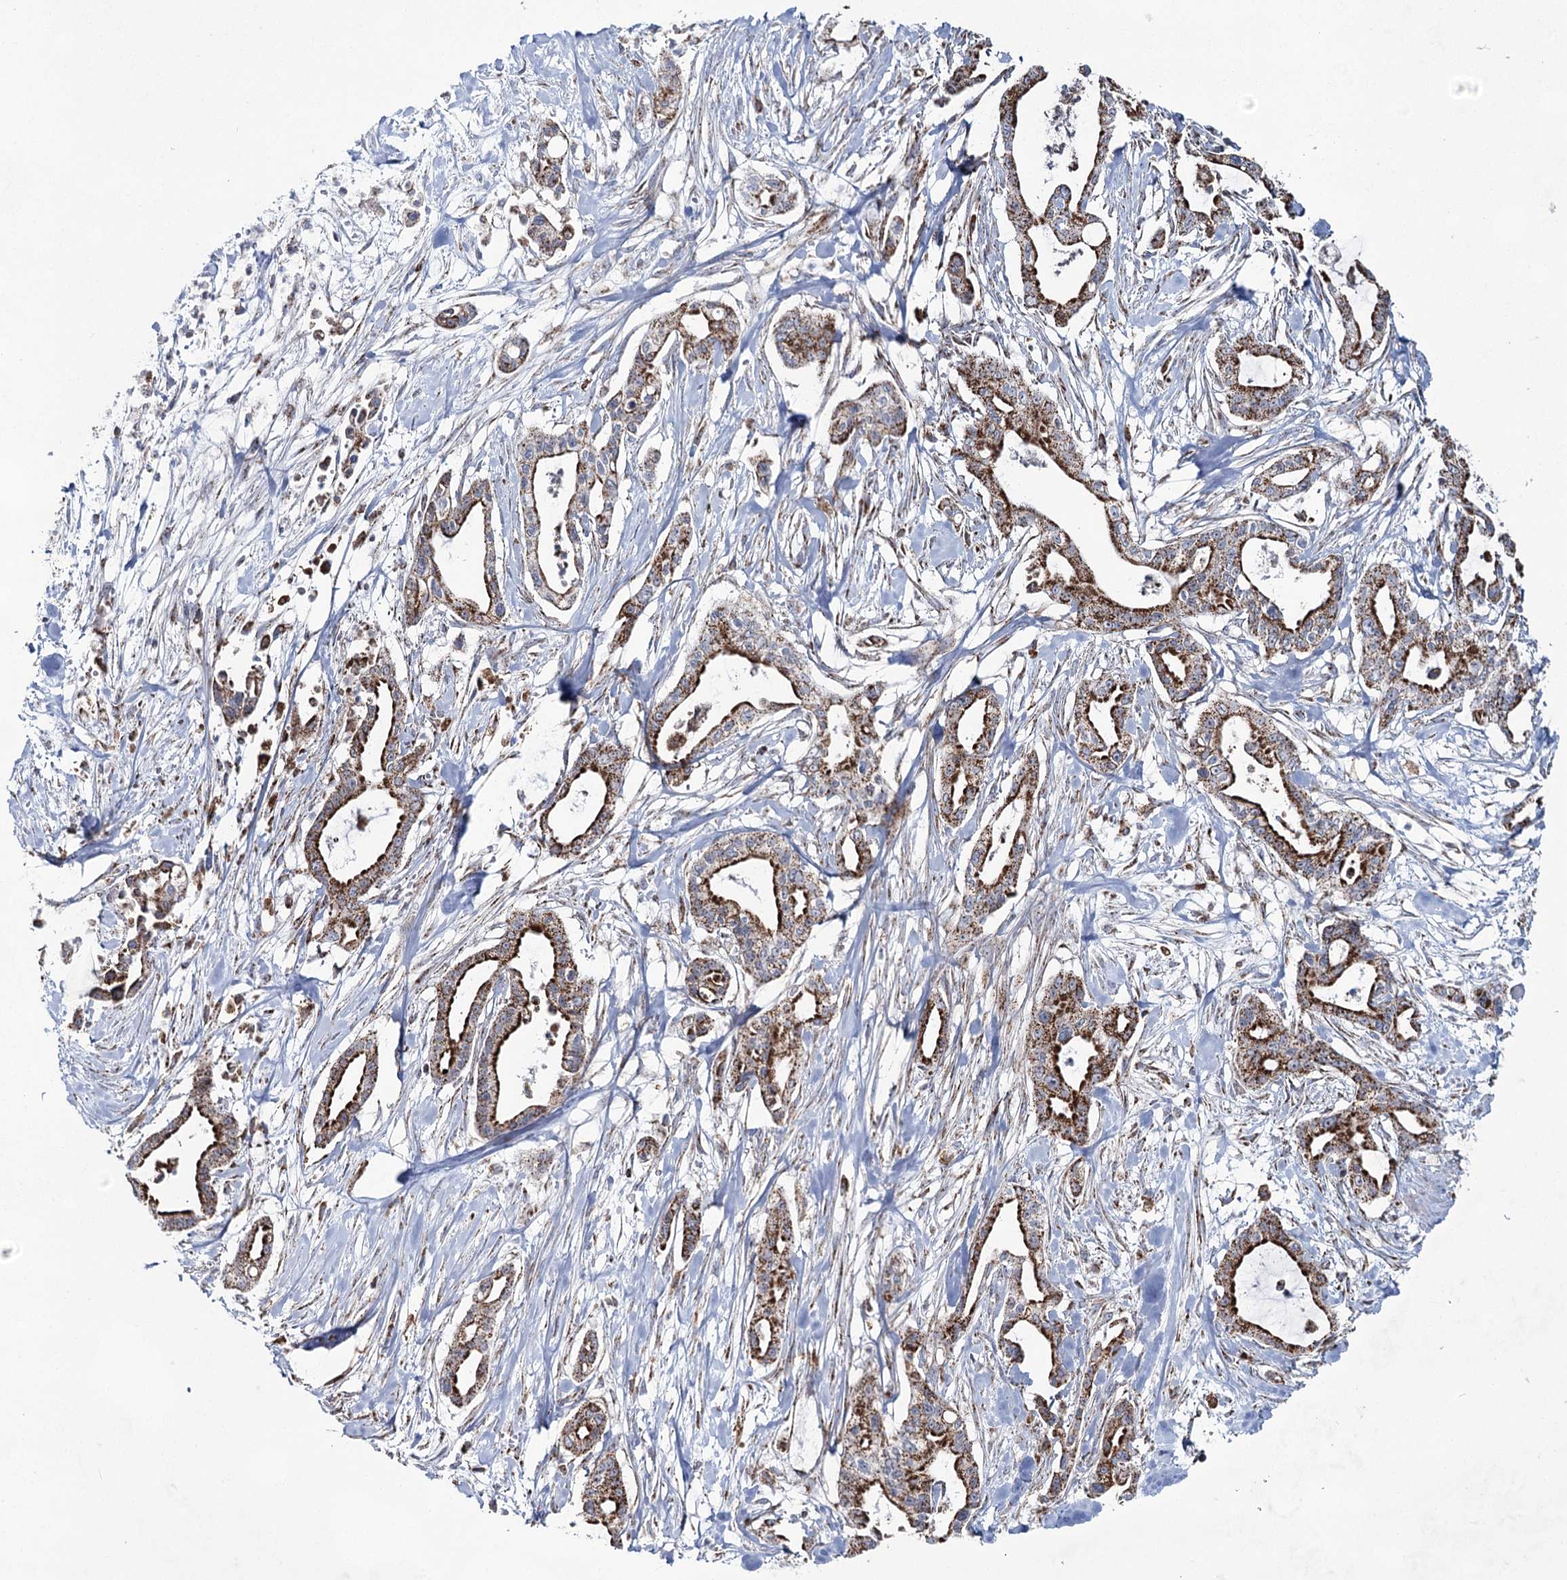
{"staining": {"intensity": "strong", "quantity": ">75%", "location": "cytoplasmic/membranous"}, "tissue": "pancreatic cancer", "cell_type": "Tumor cells", "image_type": "cancer", "snomed": [{"axis": "morphology", "description": "Adenocarcinoma, NOS"}, {"axis": "topography", "description": "Pancreas"}], "caption": "A high amount of strong cytoplasmic/membranous expression is present in about >75% of tumor cells in adenocarcinoma (pancreatic) tissue.", "gene": "CWF19L1", "patient": {"sex": "male", "age": 68}}